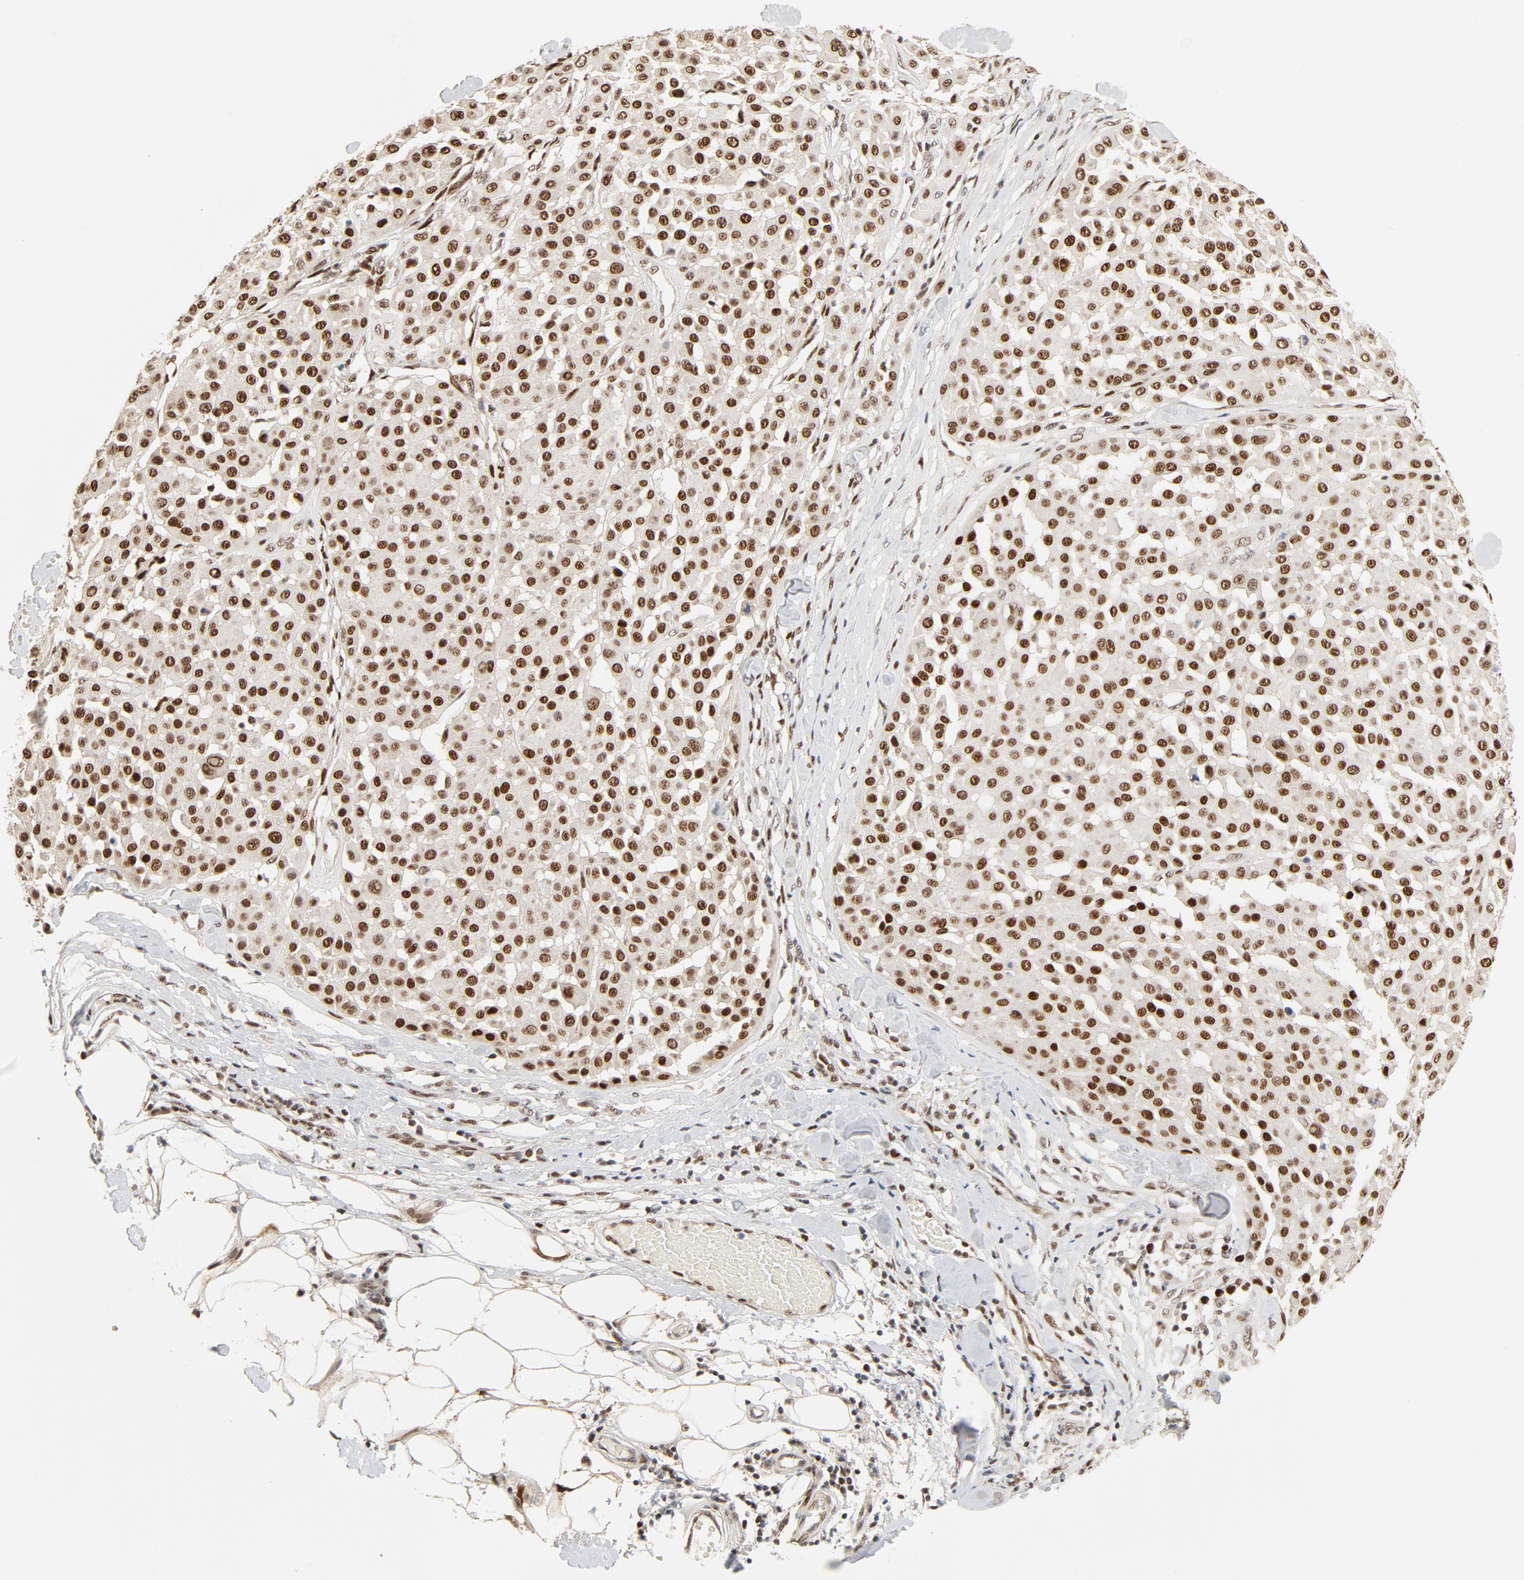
{"staining": {"intensity": "strong", "quantity": ">75%", "location": "nuclear"}, "tissue": "melanoma", "cell_type": "Tumor cells", "image_type": "cancer", "snomed": [{"axis": "morphology", "description": "Malignant melanoma, Metastatic site"}, {"axis": "topography", "description": "Soft tissue"}], "caption": "Protein analysis of melanoma tissue shows strong nuclear expression in approximately >75% of tumor cells.", "gene": "GTF2I", "patient": {"sex": "male", "age": 41}}